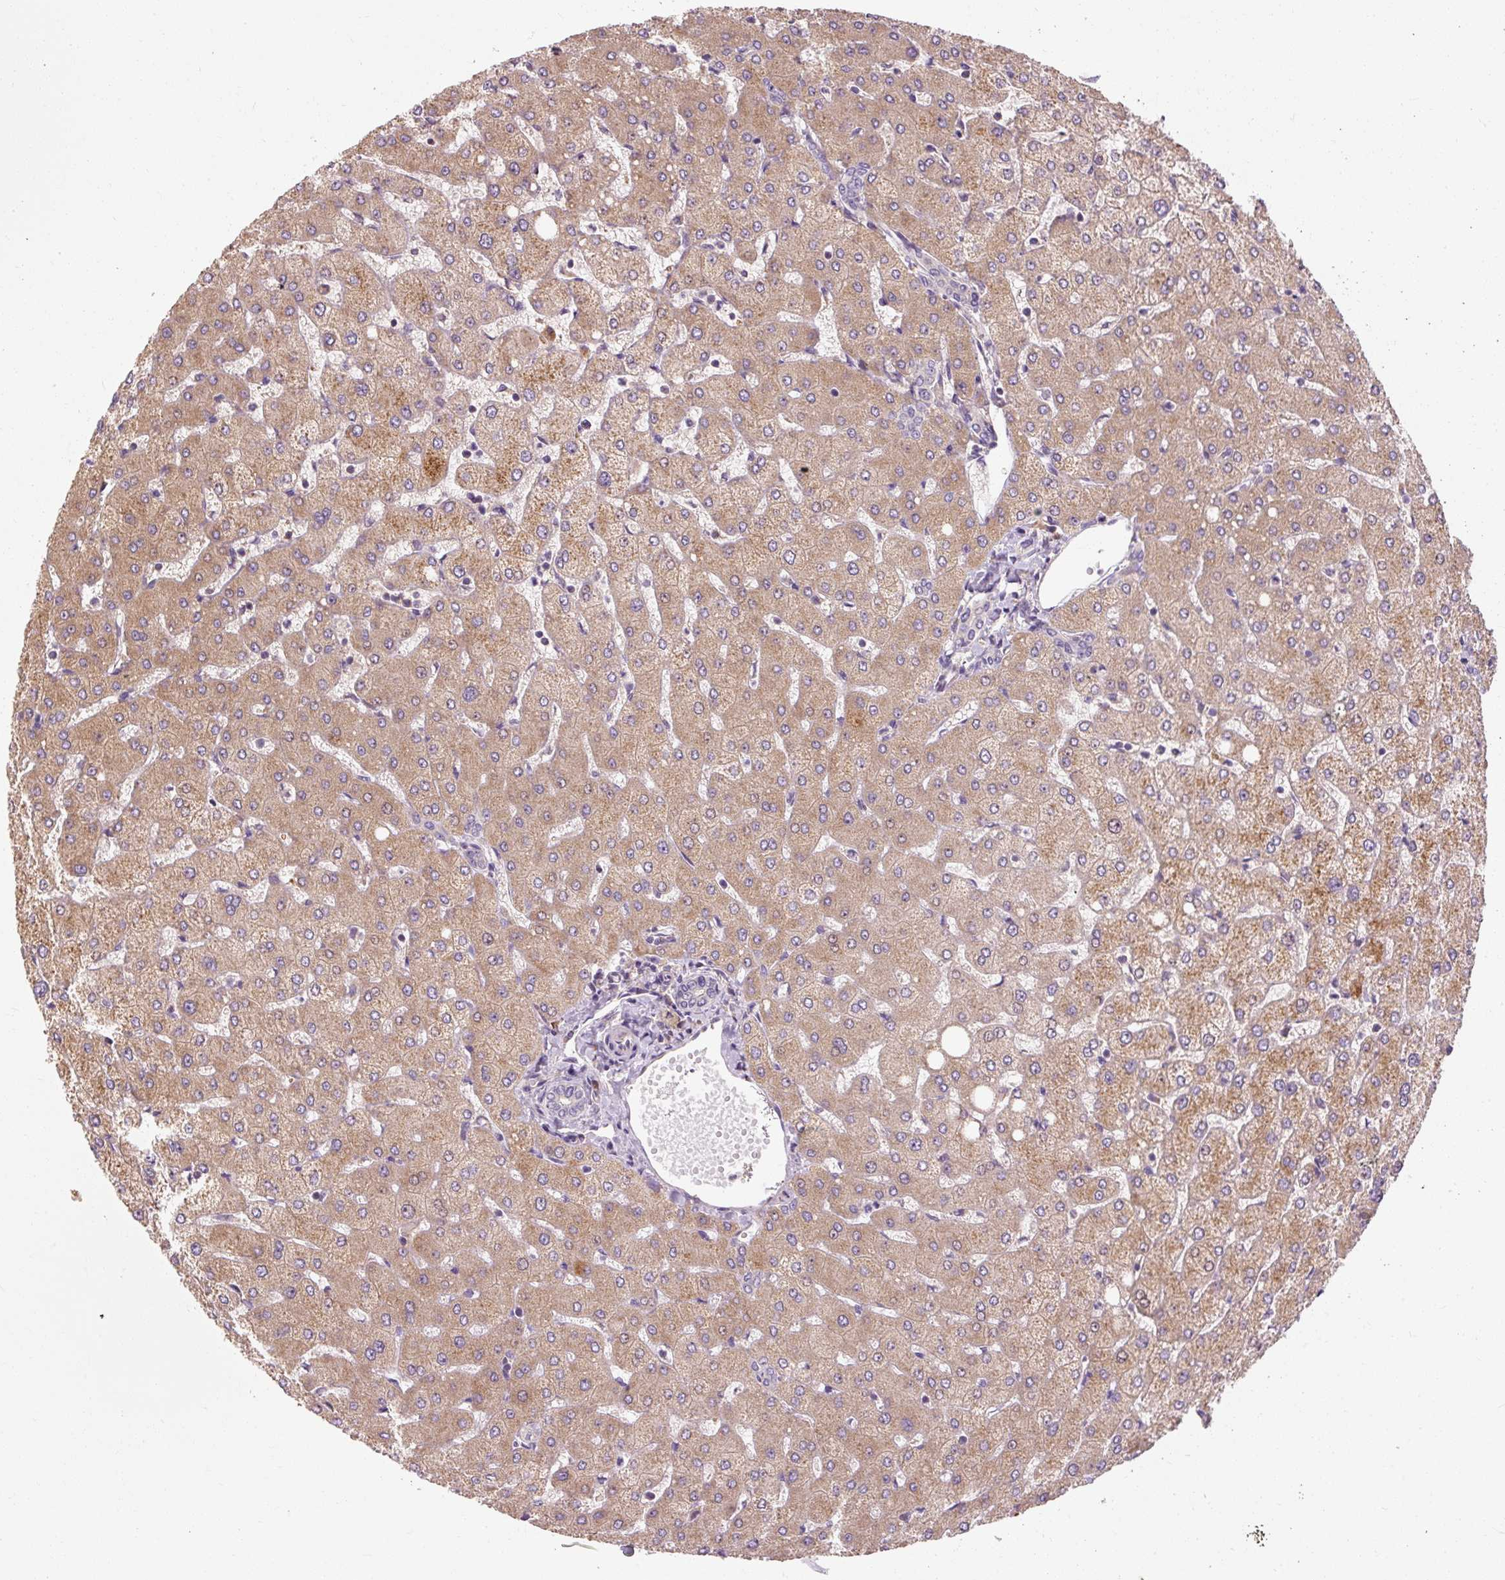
{"staining": {"intensity": "negative", "quantity": "none", "location": "none"}, "tissue": "liver", "cell_type": "Cholangiocytes", "image_type": "normal", "snomed": [{"axis": "morphology", "description": "Normal tissue, NOS"}, {"axis": "topography", "description": "Liver"}], "caption": "High power microscopy image of an immunohistochemistry (IHC) photomicrograph of benign liver, revealing no significant positivity in cholangiocytes.", "gene": "PRSS48", "patient": {"sex": "female", "age": 54}}